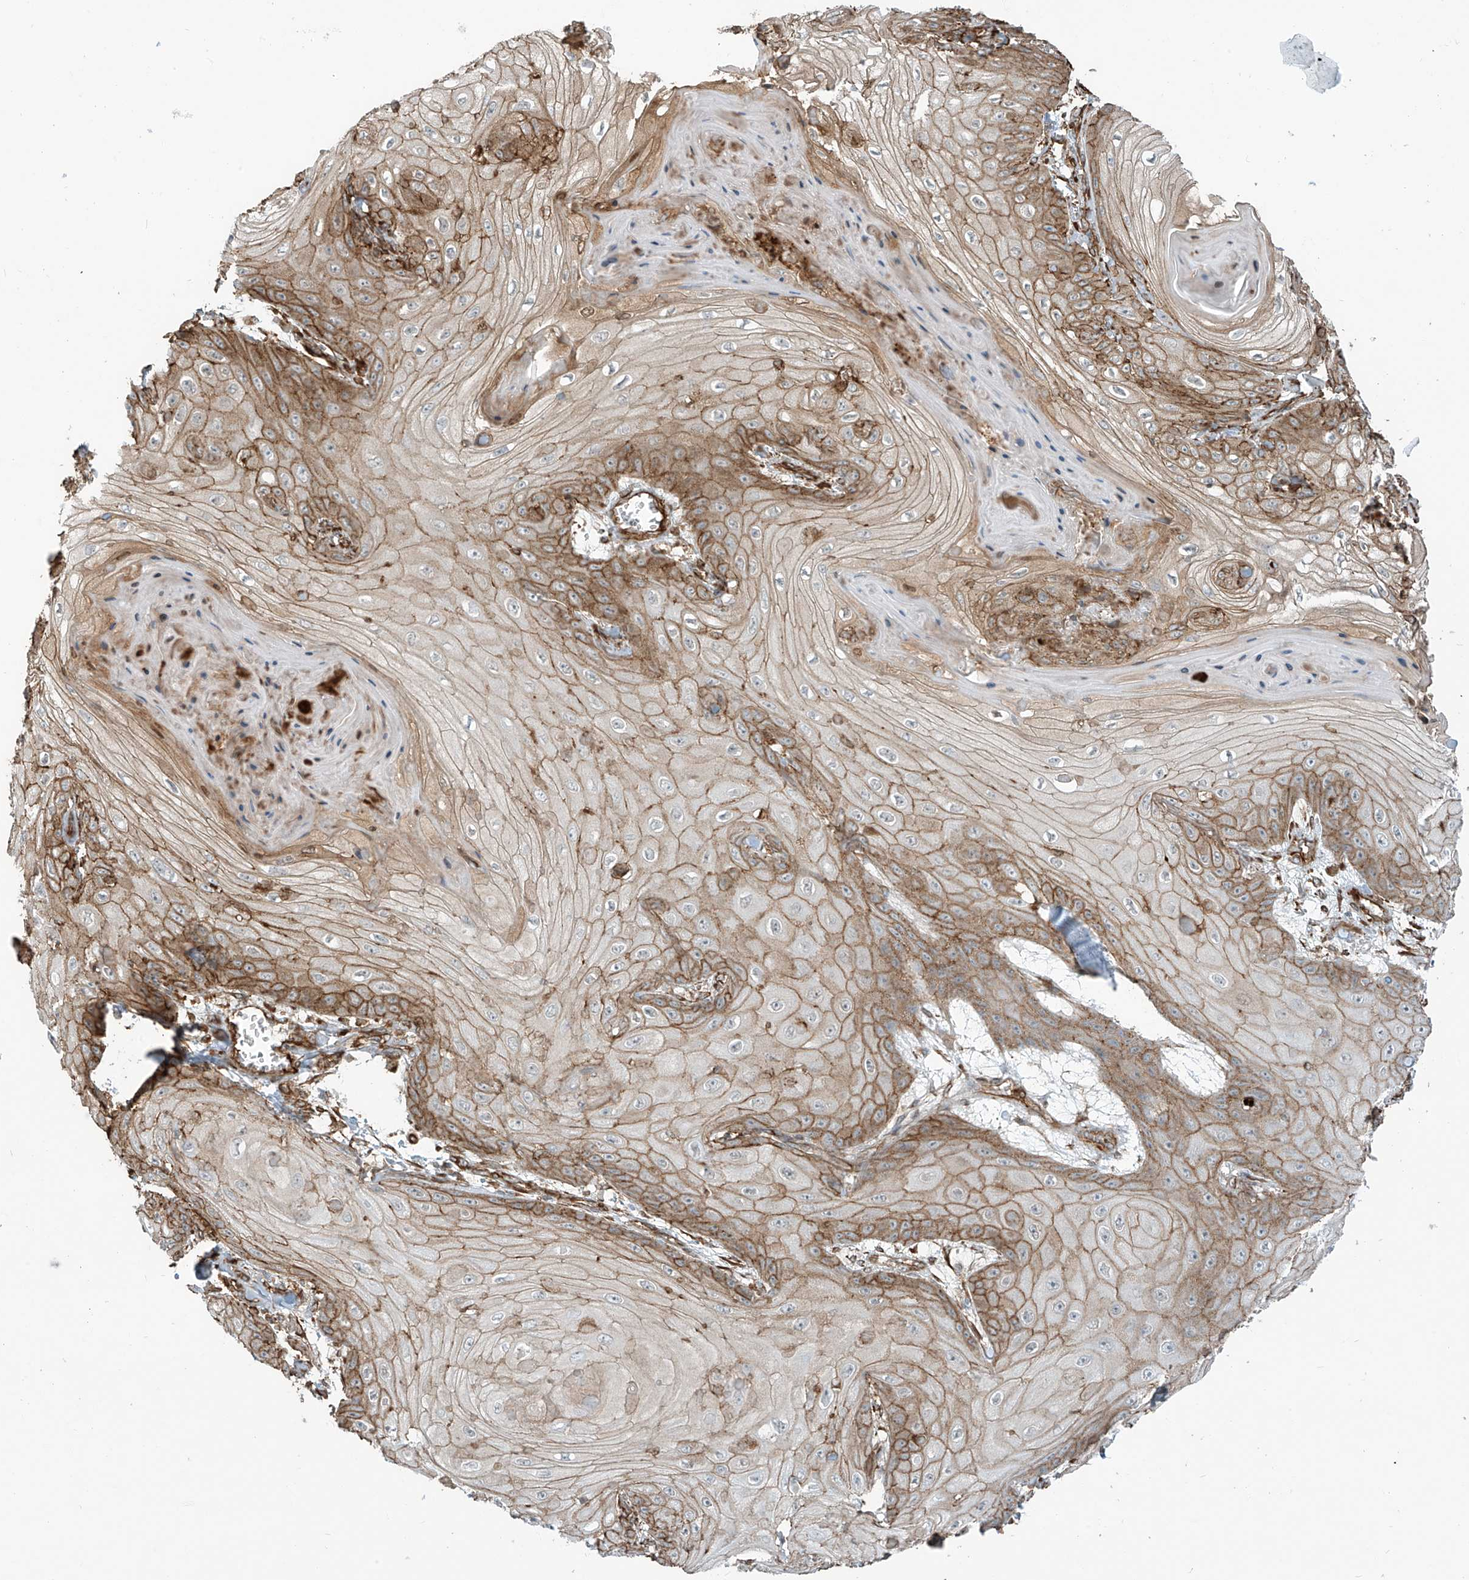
{"staining": {"intensity": "moderate", "quantity": ">75%", "location": "cytoplasmic/membranous"}, "tissue": "skin cancer", "cell_type": "Tumor cells", "image_type": "cancer", "snomed": [{"axis": "morphology", "description": "Squamous cell carcinoma, NOS"}, {"axis": "topography", "description": "Skin"}], "caption": "This is a micrograph of immunohistochemistry (IHC) staining of skin cancer (squamous cell carcinoma), which shows moderate staining in the cytoplasmic/membranous of tumor cells.", "gene": "SLC9A2", "patient": {"sex": "male", "age": 74}}